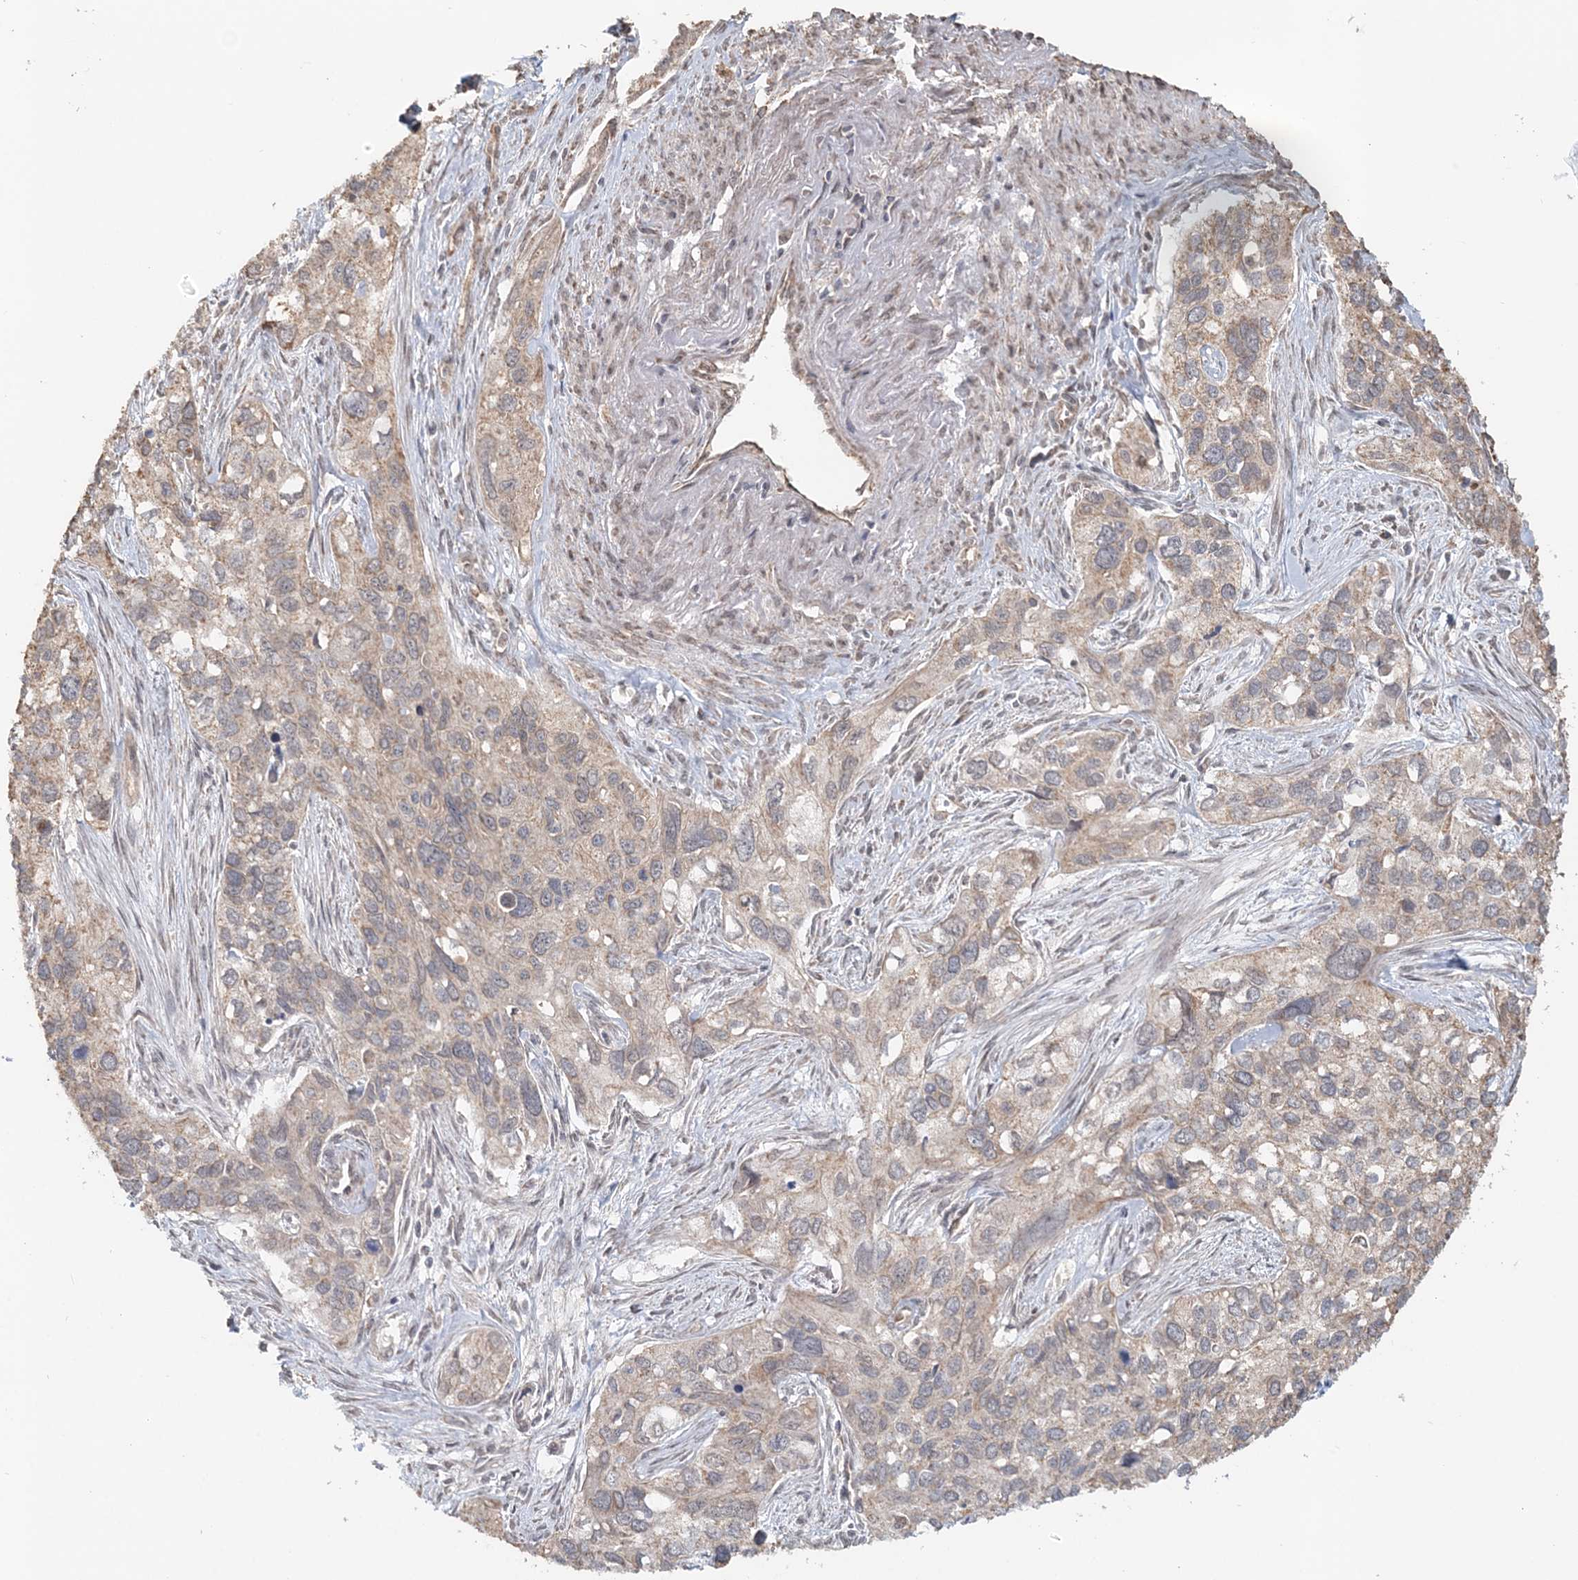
{"staining": {"intensity": "weak", "quantity": "25%-75%", "location": "cytoplasmic/membranous"}, "tissue": "cervical cancer", "cell_type": "Tumor cells", "image_type": "cancer", "snomed": [{"axis": "morphology", "description": "Squamous cell carcinoma, NOS"}, {"axis": "topography", "description": "Cervix"}], "caption": "A micrograph of human cervical cancer (squamous cell carcinoma) stained for a protein exhibits weak cytoplasmic/membranous brown staining in tumor cells.", "gene": "FBXO38", "patient": {"sex": "female", "age": 55}}